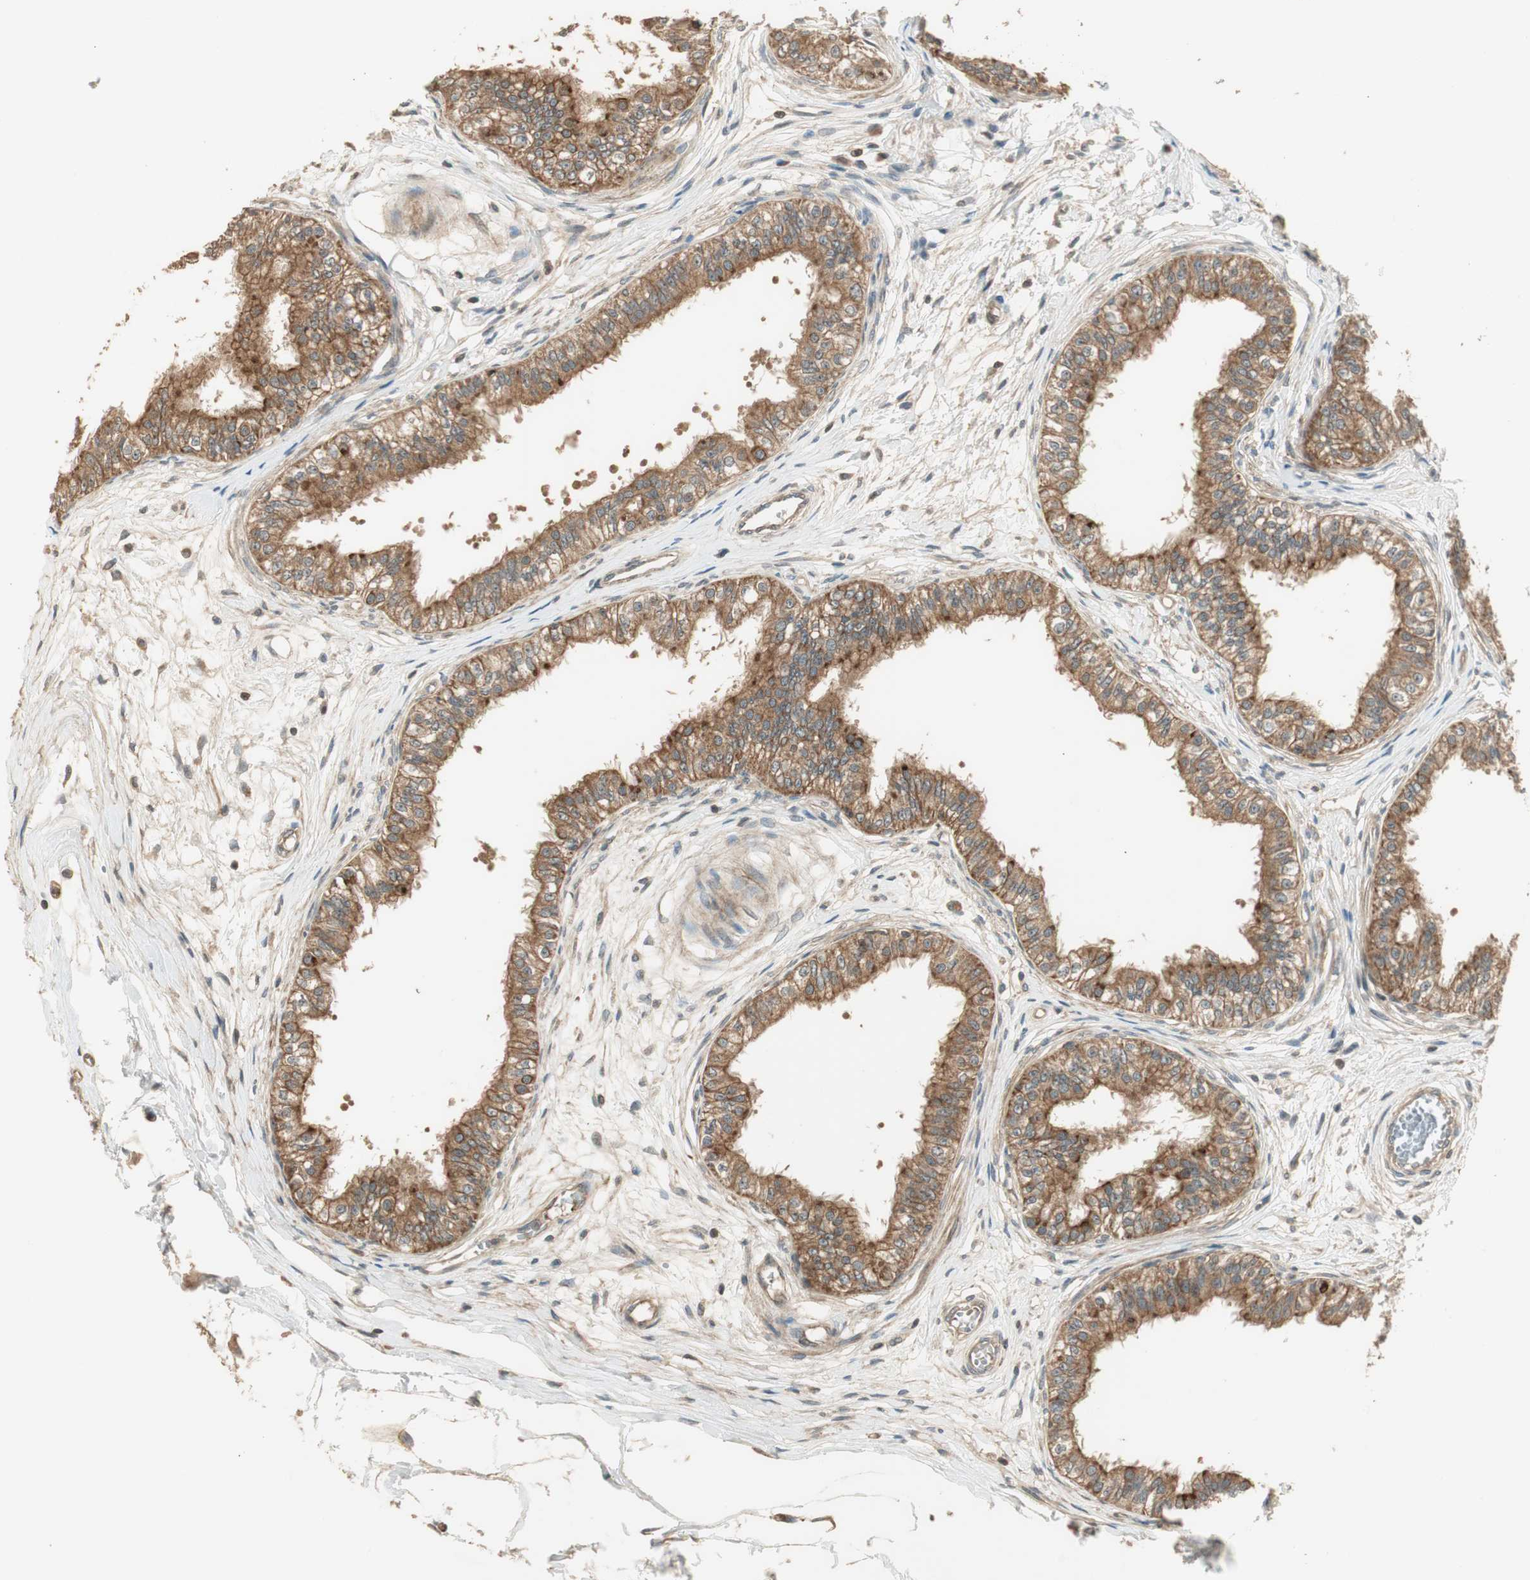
{"staining": {"intensity": "moderate", "quantity": ">75%", "location": "cytoplasmic/membranous"}, "tissue": "epididymis", "cell_type": "Glandular cells", "image_type": "normal", "snomed": [{"axis": "morphology", "description": "Normal tissue, NOS"}, {"axis": "morphology", "description": "Adenocarcinoma, metastatic, NOS"}, {"axis": "topography", "description": "Testis"}, {"axis": "topography", "description": "Epididymis"}], "caption": "A medium amount of moderate cytoplasmic/membranous positivity is identified in about >75% of glandular cells in unremarkable epididymis.", "gene": "PFDN5", "patient": {"sex": "male", "age": 26}}